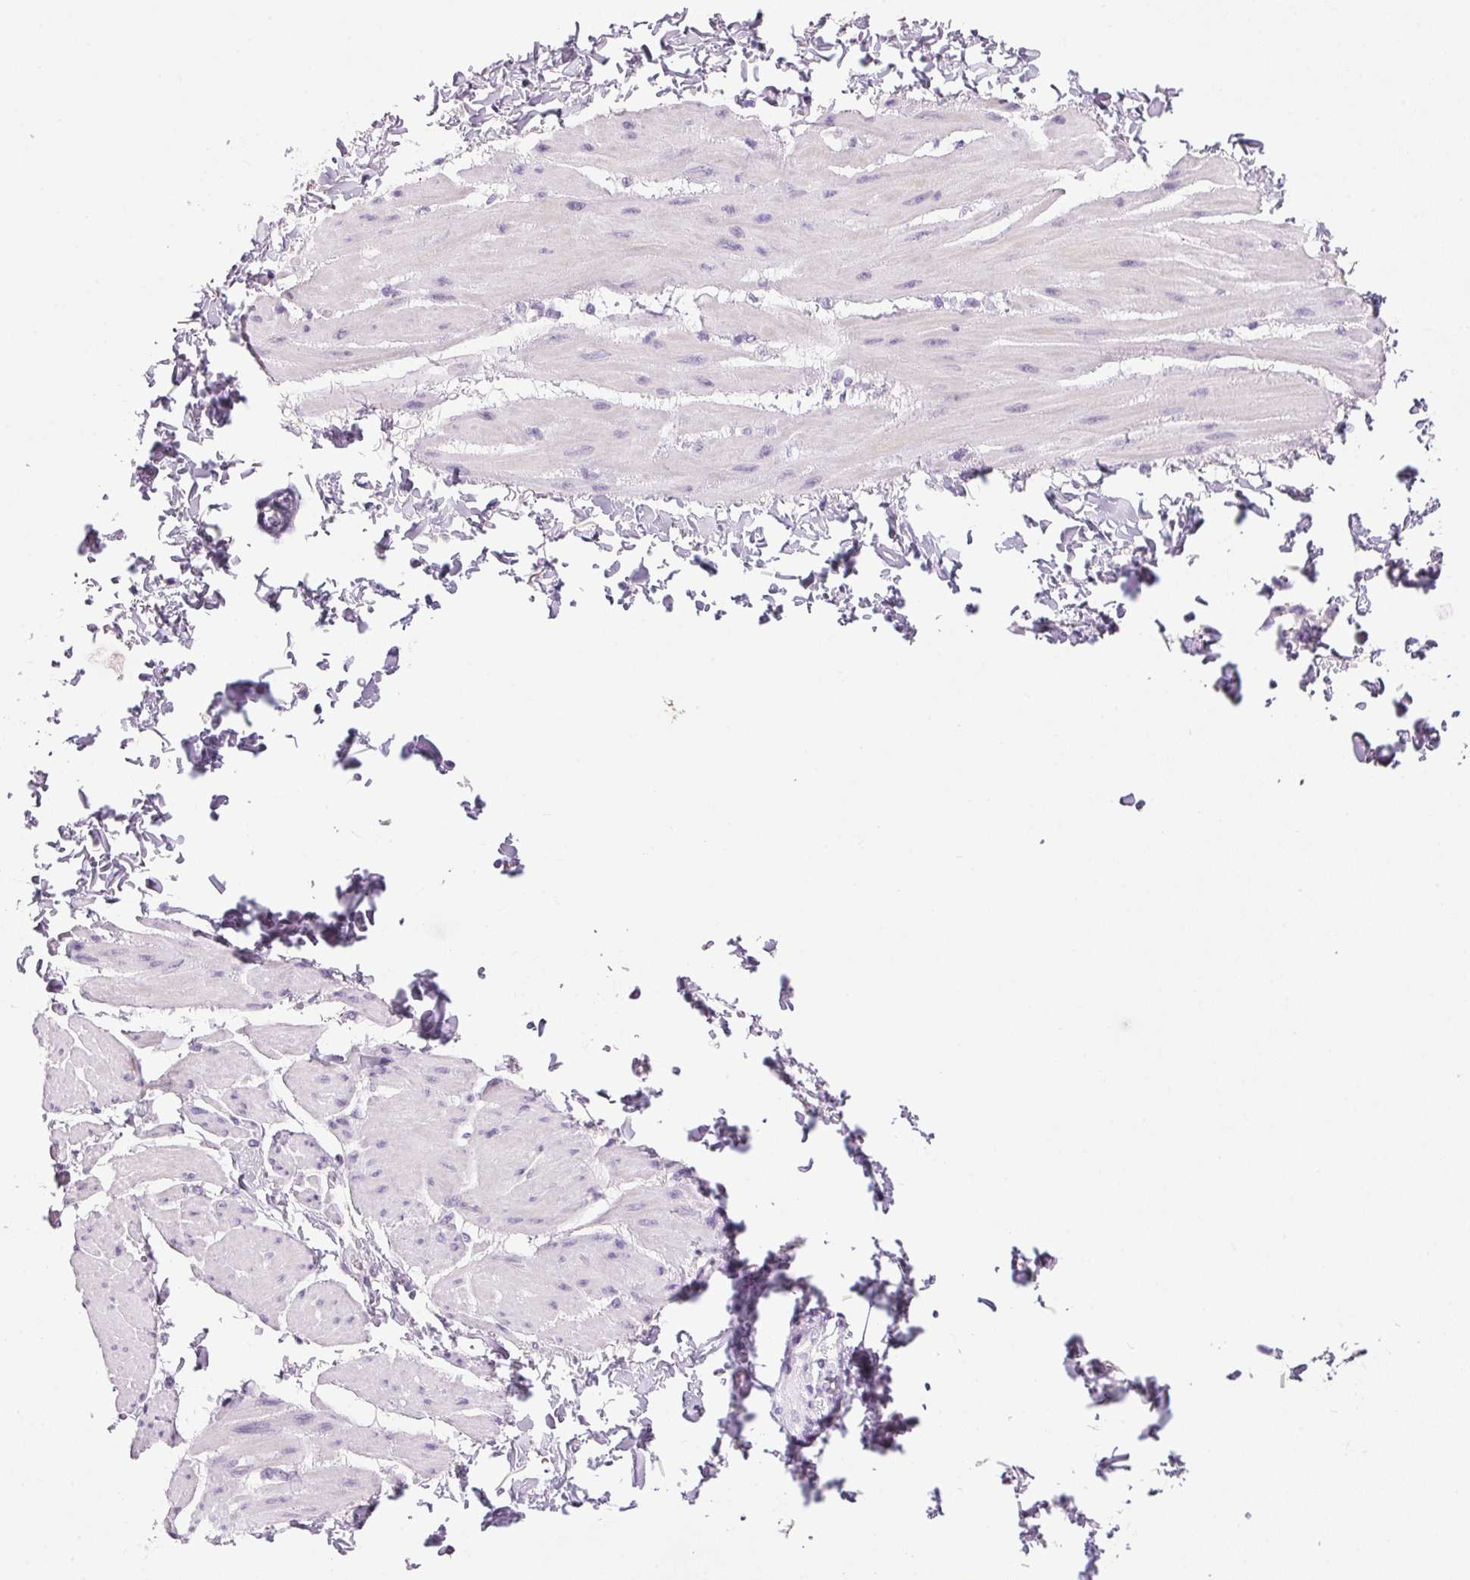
{"staining": {"intensity": "negative", "quantity": "none", "location": "none"}, "tissue": "adipose tissue", "cell_type": "Adipocytes", "image_type": "normal", "snomed": [{"axis": "morphology", "description": "Normal tissue, NOS"}, {"axis": "topography", "description": "Prostate"}, {"axis": "topography", "description": "Peripheral nerve tissue"}], "caption": "Immunohistochemical staining of unremarkable adipose tissue reveals no significant staining in adipocytes. The staining is performed using DAB (3,3'-diaminobenzidine) brown chromogen with nuclei counter-stained in using hematoxylin.", "gene": "PPP1R1A", "patient": {"sex": "male", "age": 55}}